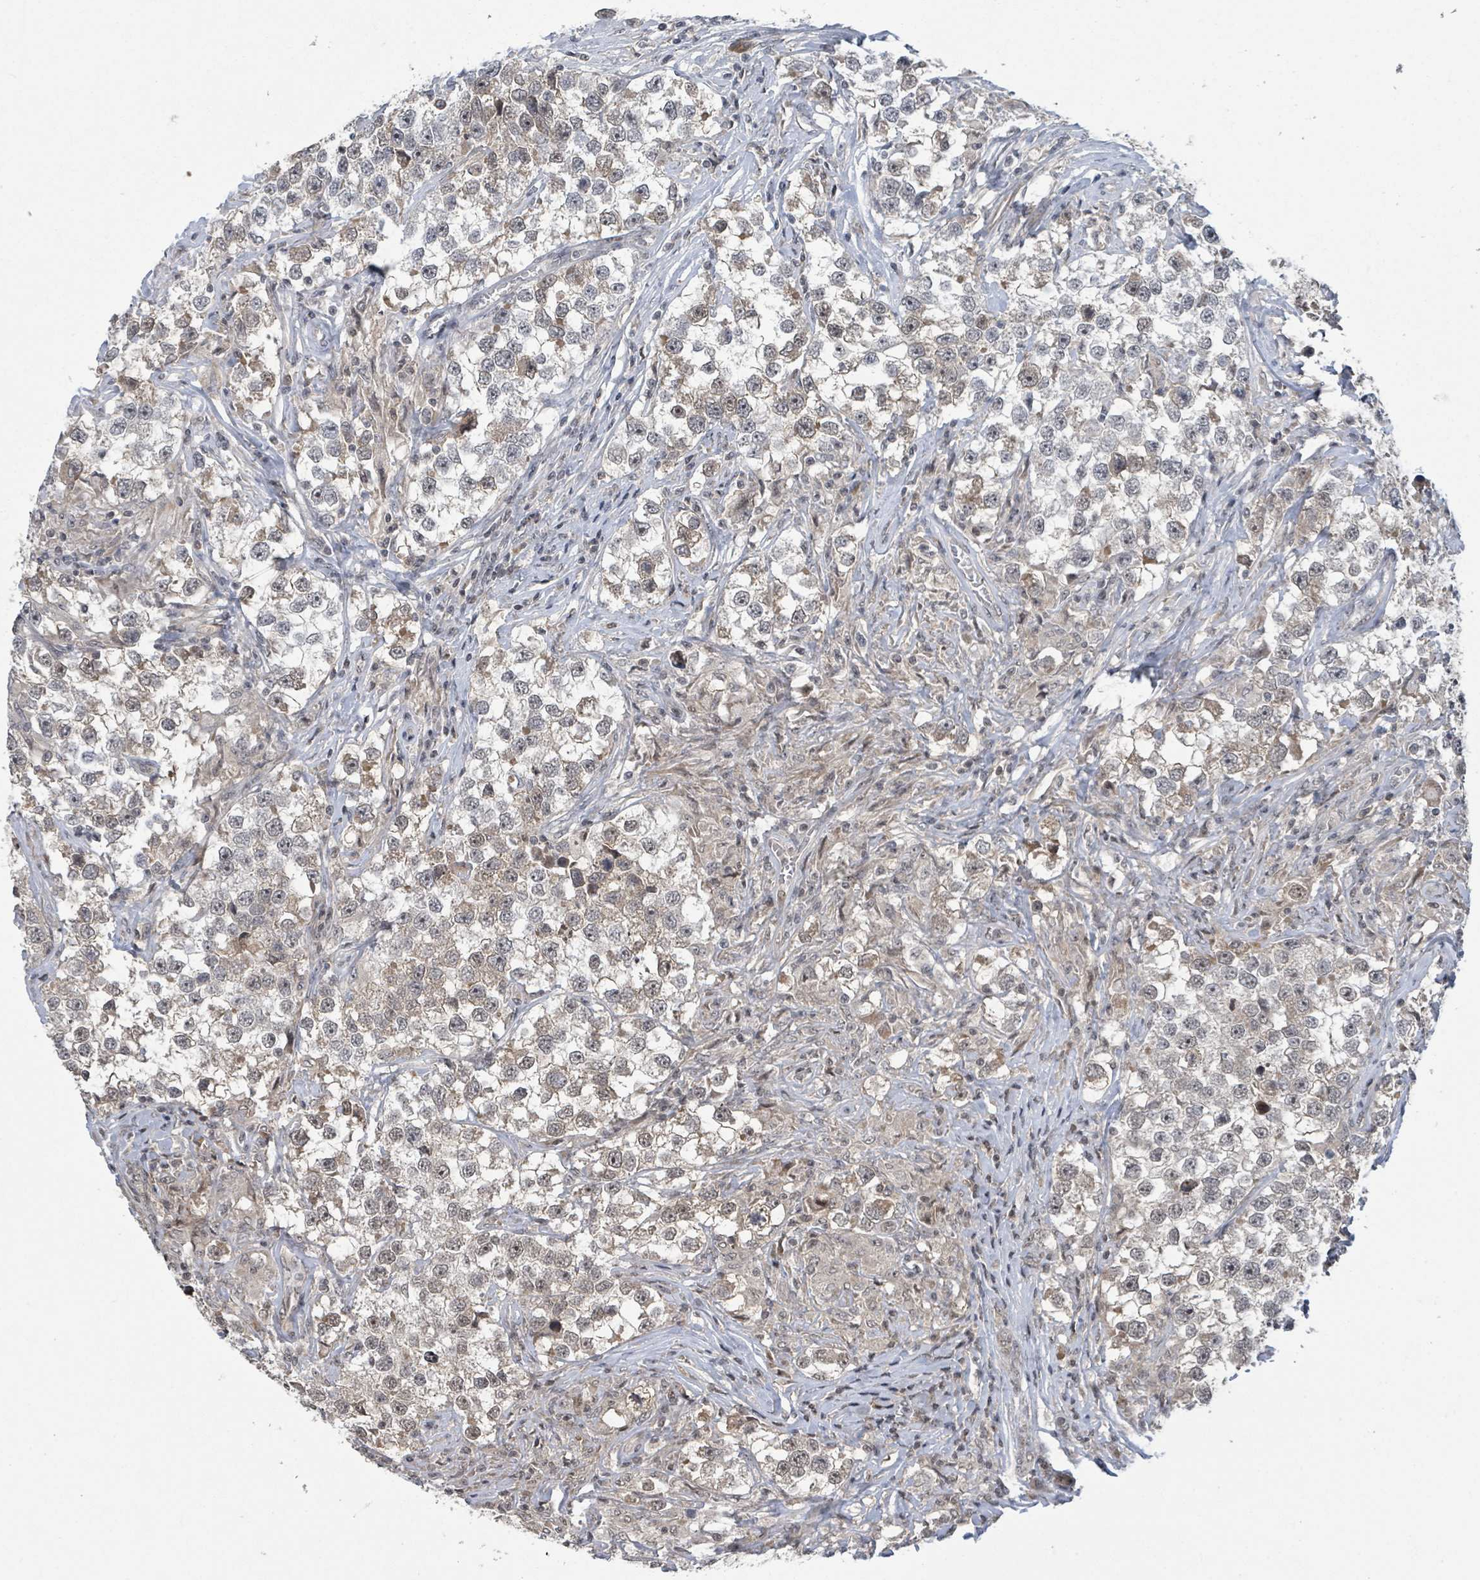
{"staining": {"intensity": "weak", "quantity": "25%-75%", "location": "nuclear"}, "tissue": "testis cancer", "cell_type": "Tumor cells", "image_type": "cancer", "snomed": [{"axis": "morphology", "description": "Seminoma, NOS"}, {"axis": "topography", "description": "Testis"}], "caption": "Immunohistochemical staining of human testis cancer displays low levels of weak nuclear positivity in approximately 25%-75% of tumor cells. (DAB IHC, brown staining for protein, blue staining for nuclei).", "gene": "ZBTB14", "patient": {"sex": "male", "age": 46}}